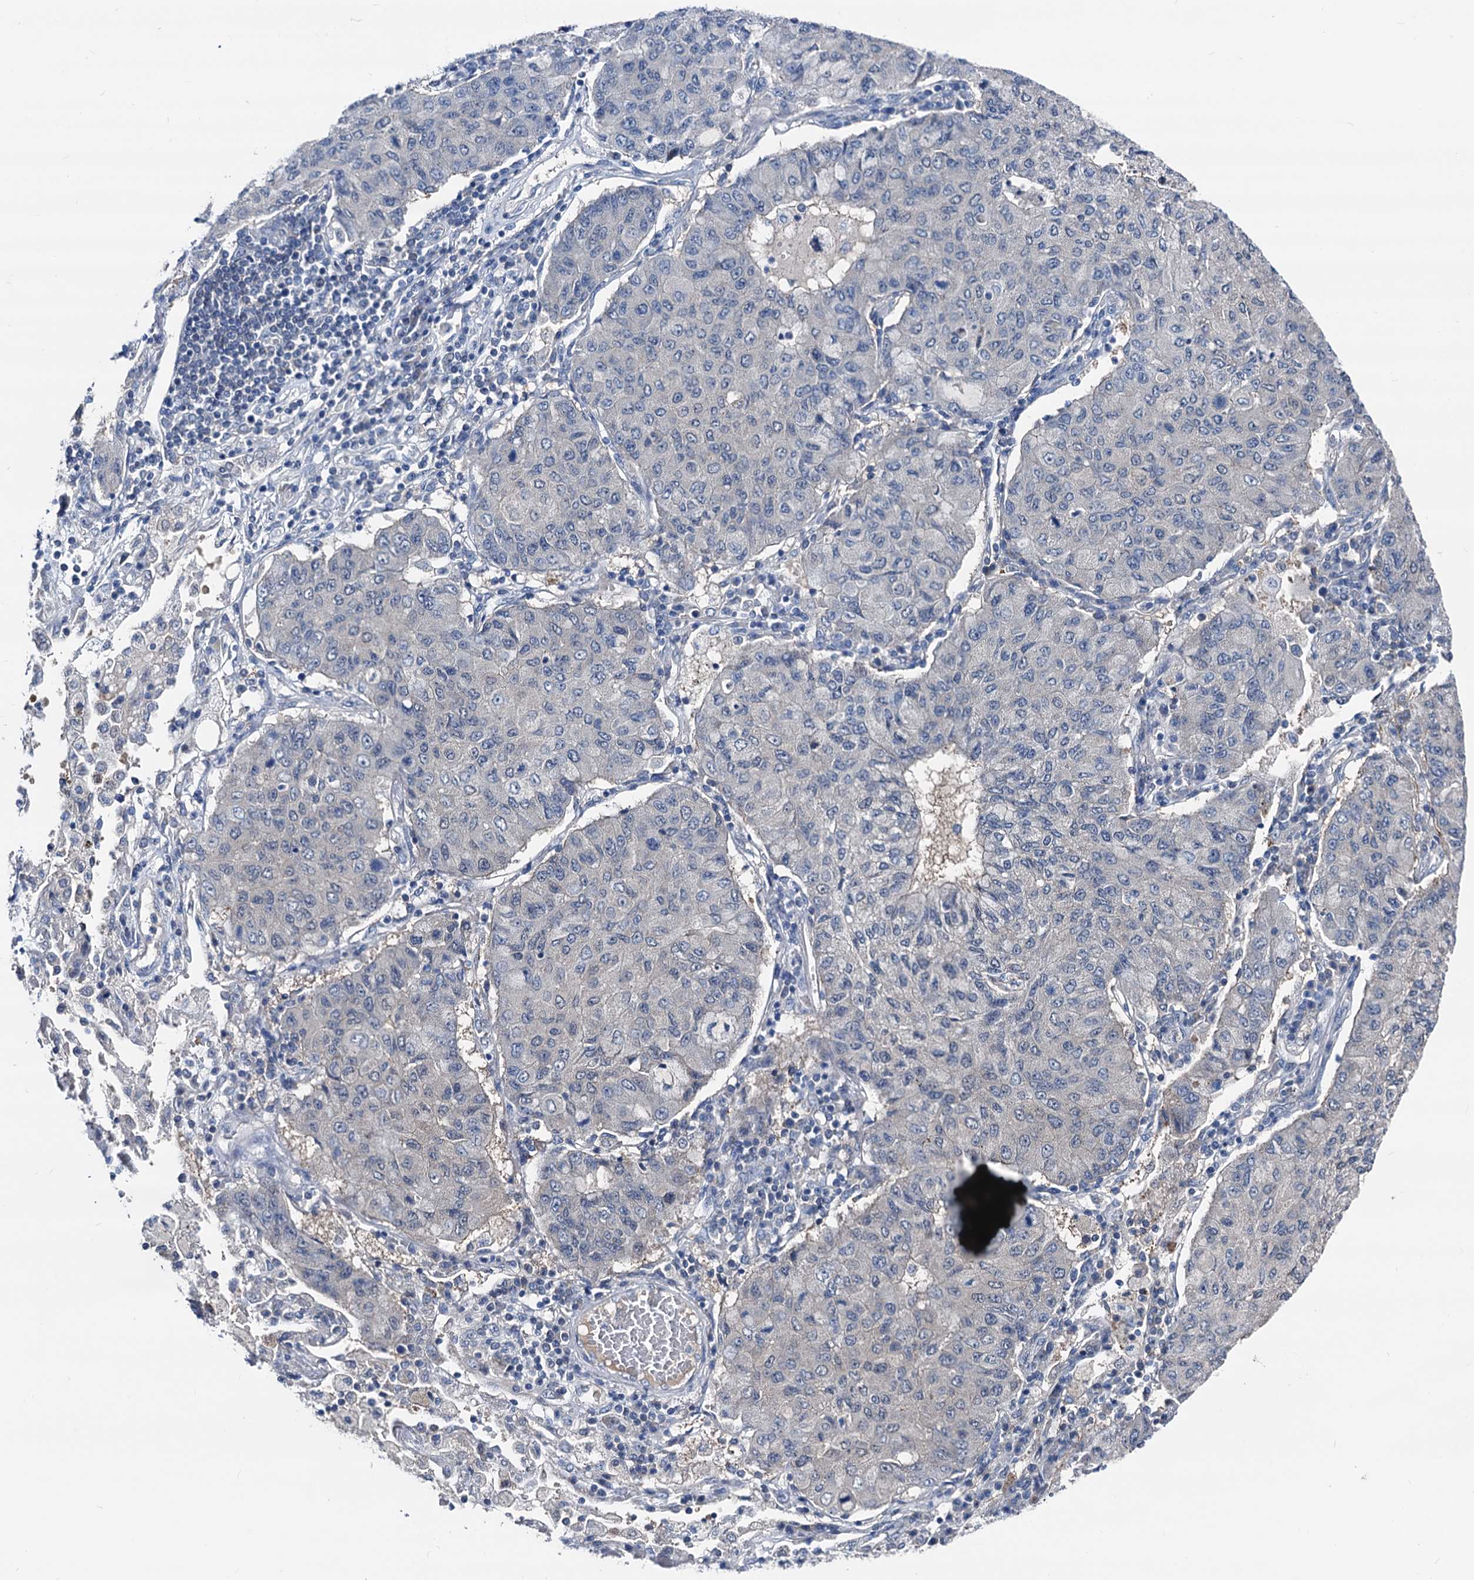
{"staining": {"intensity": "negative", "quantity": "none", "location": "none"}, "tissue": "lung cancer", "cell_type": "Tumor cells", "image_type": "cancer", "snomed": [{"axis": "morphology", "description": "Squamous cell carcinoma, NOS"}, {"axis": "topography", "description": "Lung"}], "caption": "High magnification brightfield microscopy of lung cancer stained with DAB (3,3'-diaminobenzidine) (brown) and counterstained with hematoxylin (blue): tumor cells show no significant staining.", "gene": "GLO1", "patient": {"sex": "male", "age": 74}}